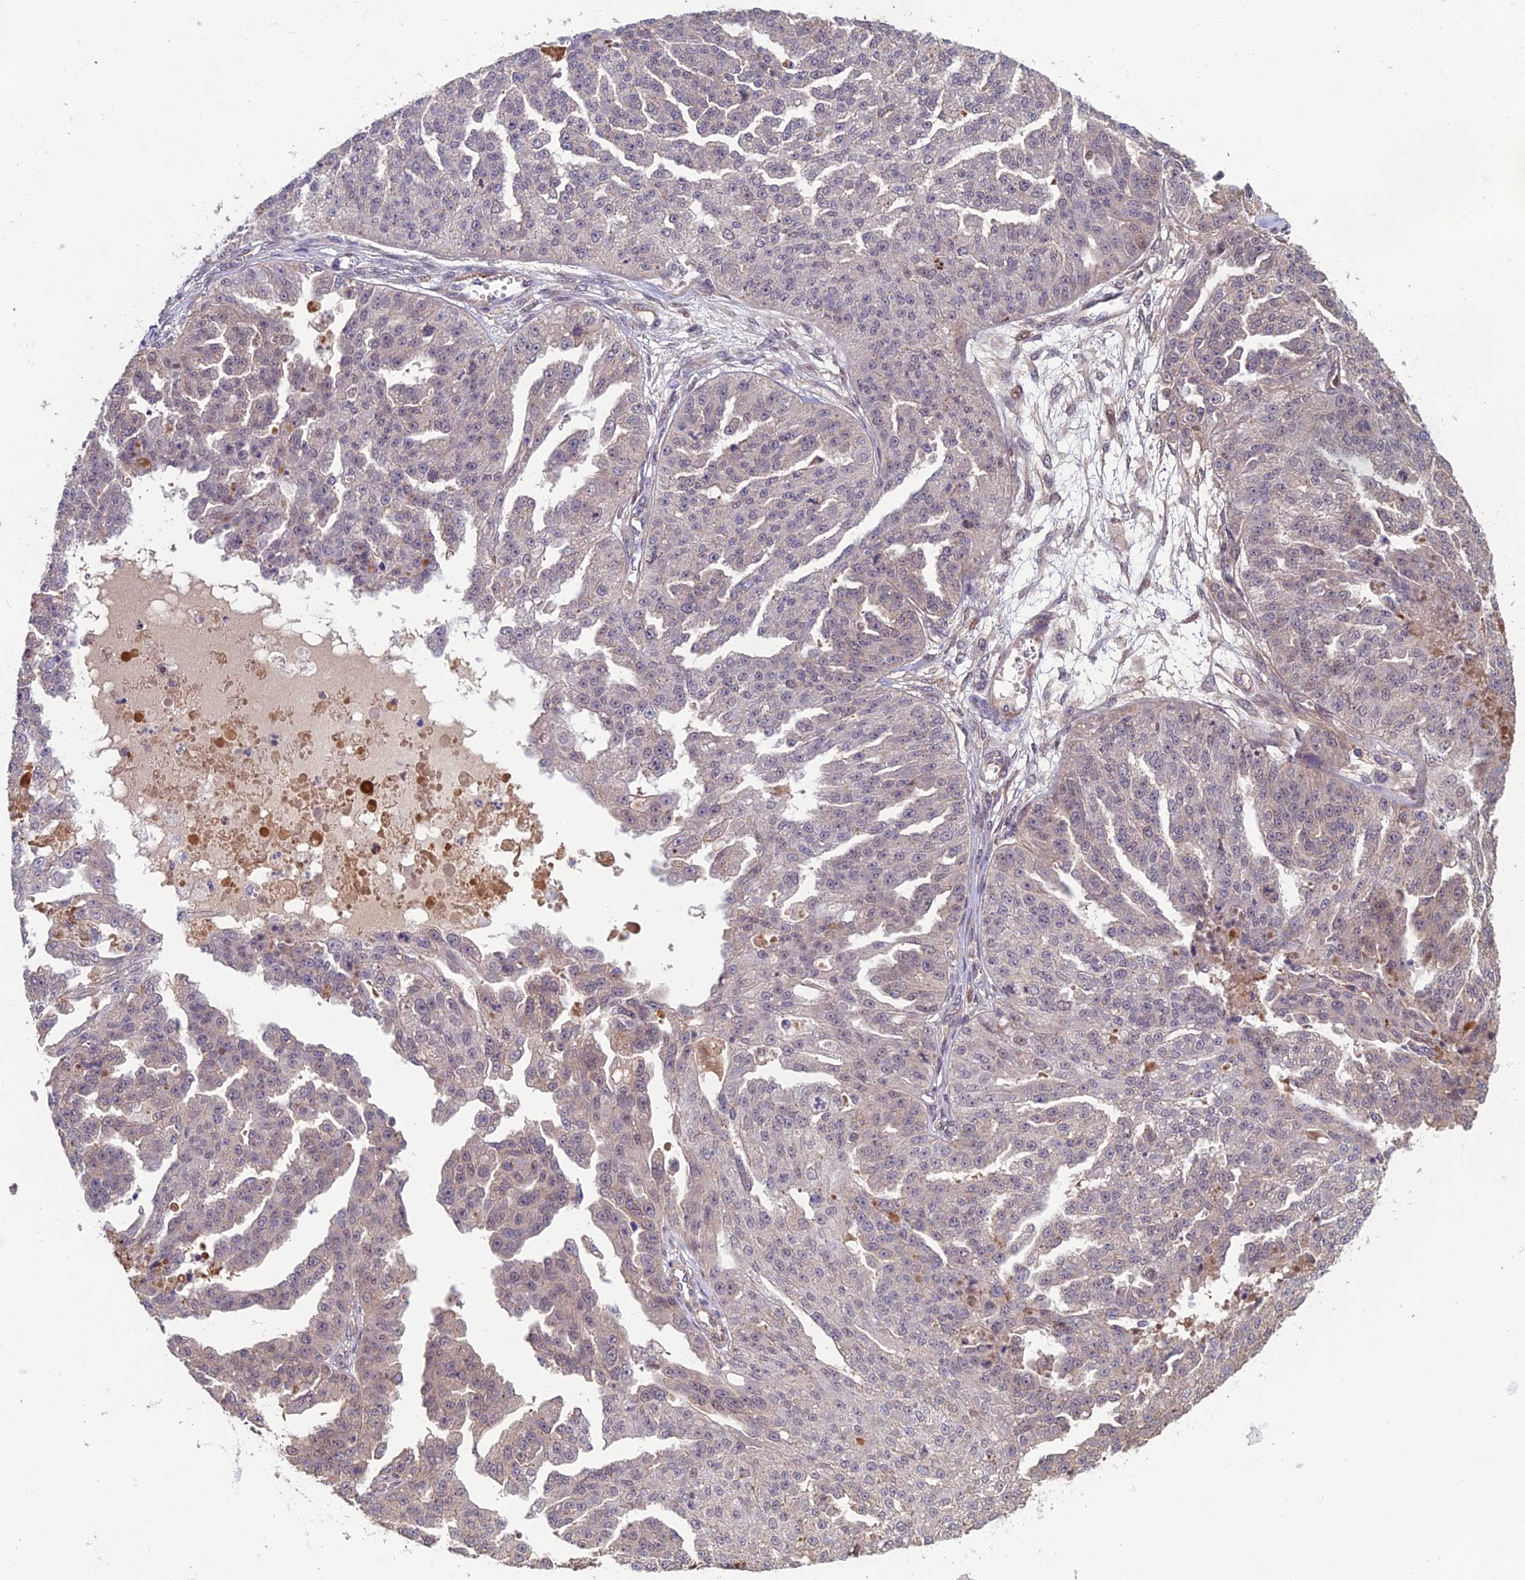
{"staining": {"intensity": "weak", "quantity": "<25%", "location": "nuclear"}, "tissue": "ovarian cancer", "cell_type": "Tumor cells", "image_type": "cancer", "snomed": [{"axis": "morphology", "description": "Cystadenocarcinoma, serous, NOS"}, {"axis": "topography", "description": "Ovary"}], "caption": "Tumor cells are negative for brown protein staining in serous cystadenocarcinoma (ovarian).", "gene": "CCDC183", "patient": {"sex": "female", "age": 58}}